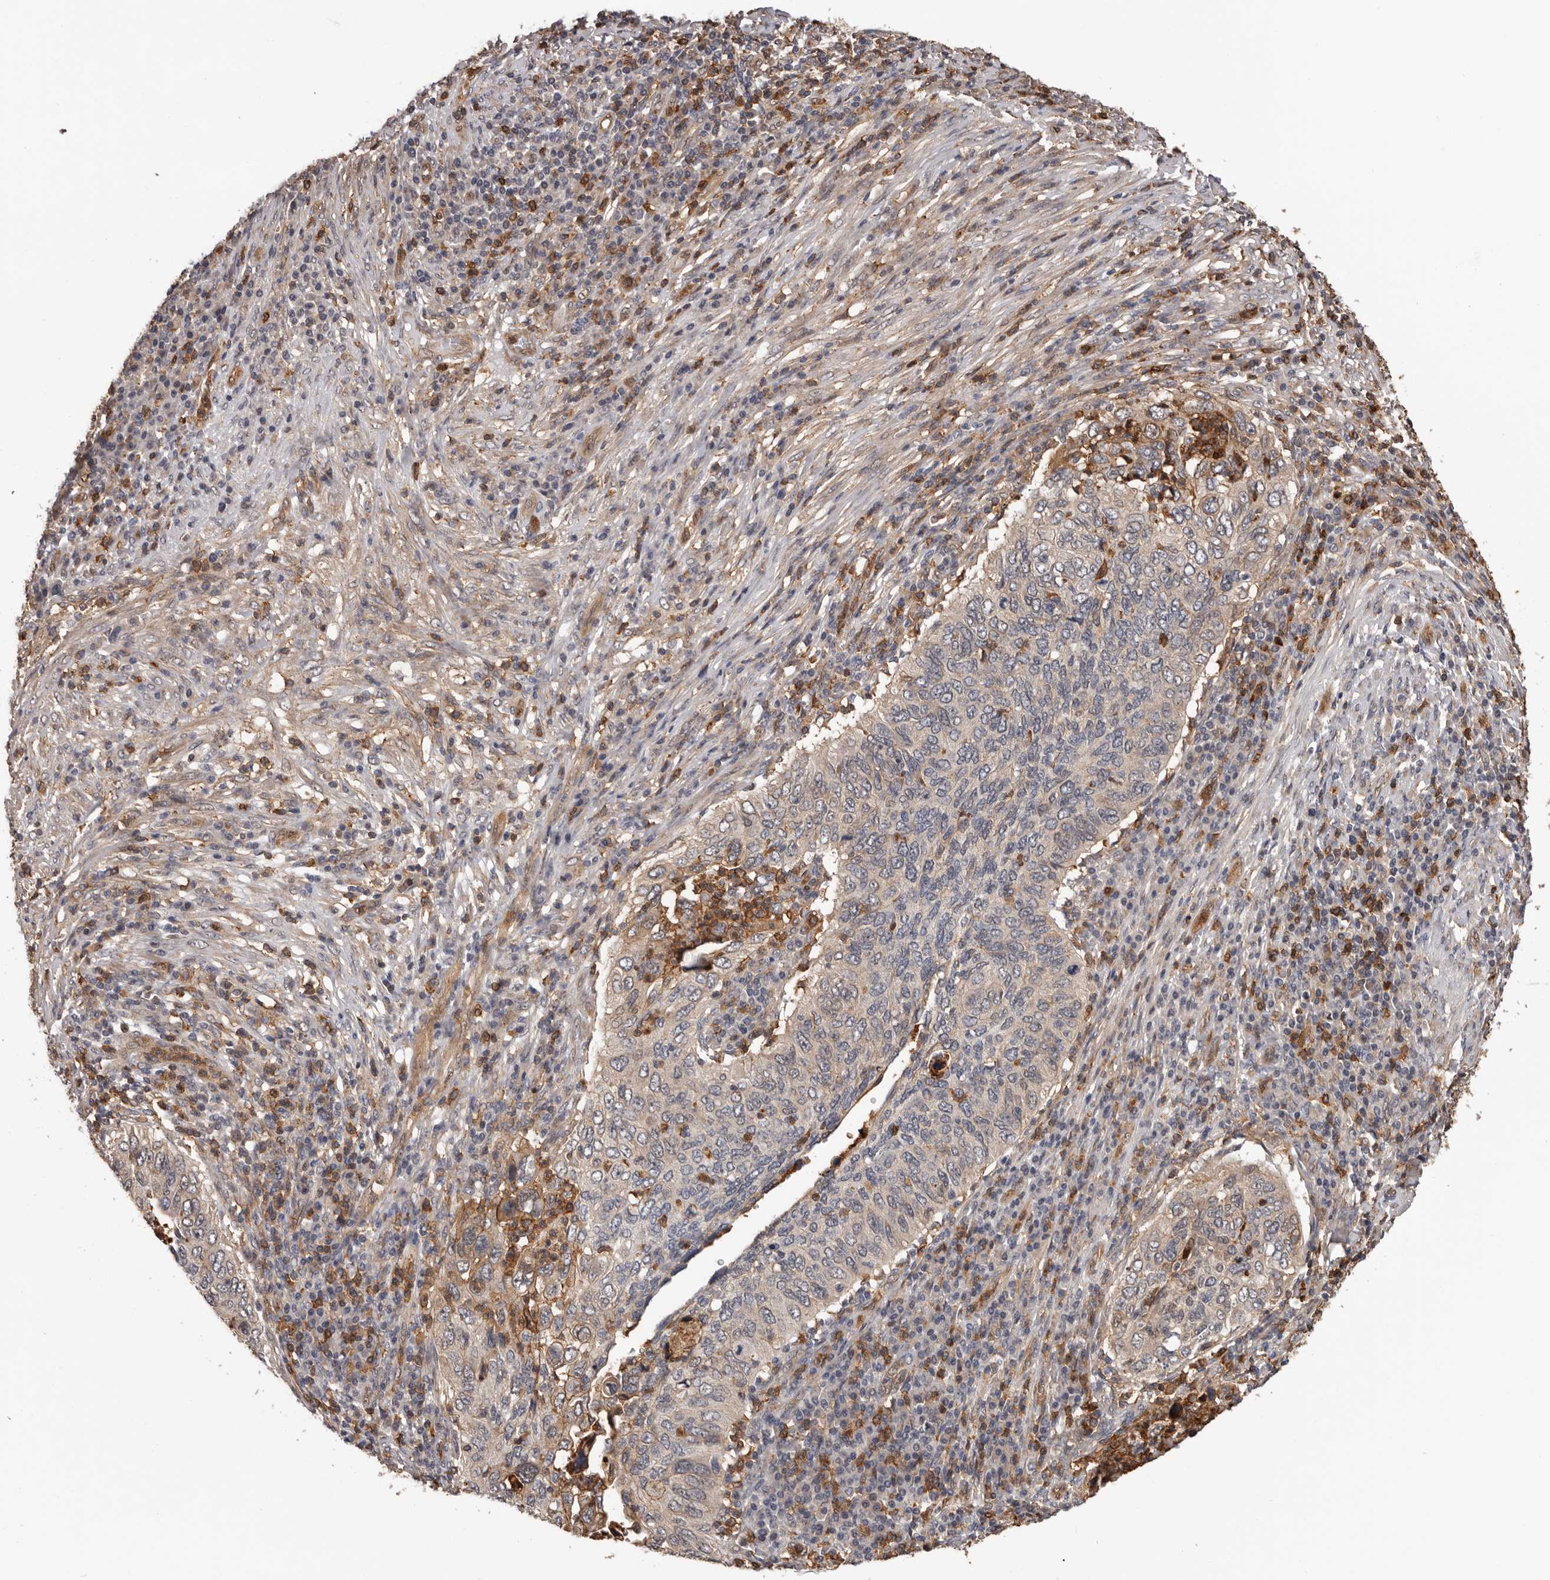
{"staining": {"intensity": "weak", "quantity": "25%-75%", "location": "cytoplasmic/membranous"}, "tissue": "cervical cancer", "cell_type": "Tumor cells", "image_type": "cancer", "snomed": [{"axis": "morphology", "description": "Squamous cell carcinoma, NOS"}, {"axis": "topography", "description": "Cervix"}], "caption": "A photomicrograph showing weak cytoplasmic/membranous expression in approximately 25%-75% of tumor cells in cervical cancer, as visualized by brown immunohistochemical staining.", "gene": "PRR12", "patient": {"sex": "female", "age": 38}}